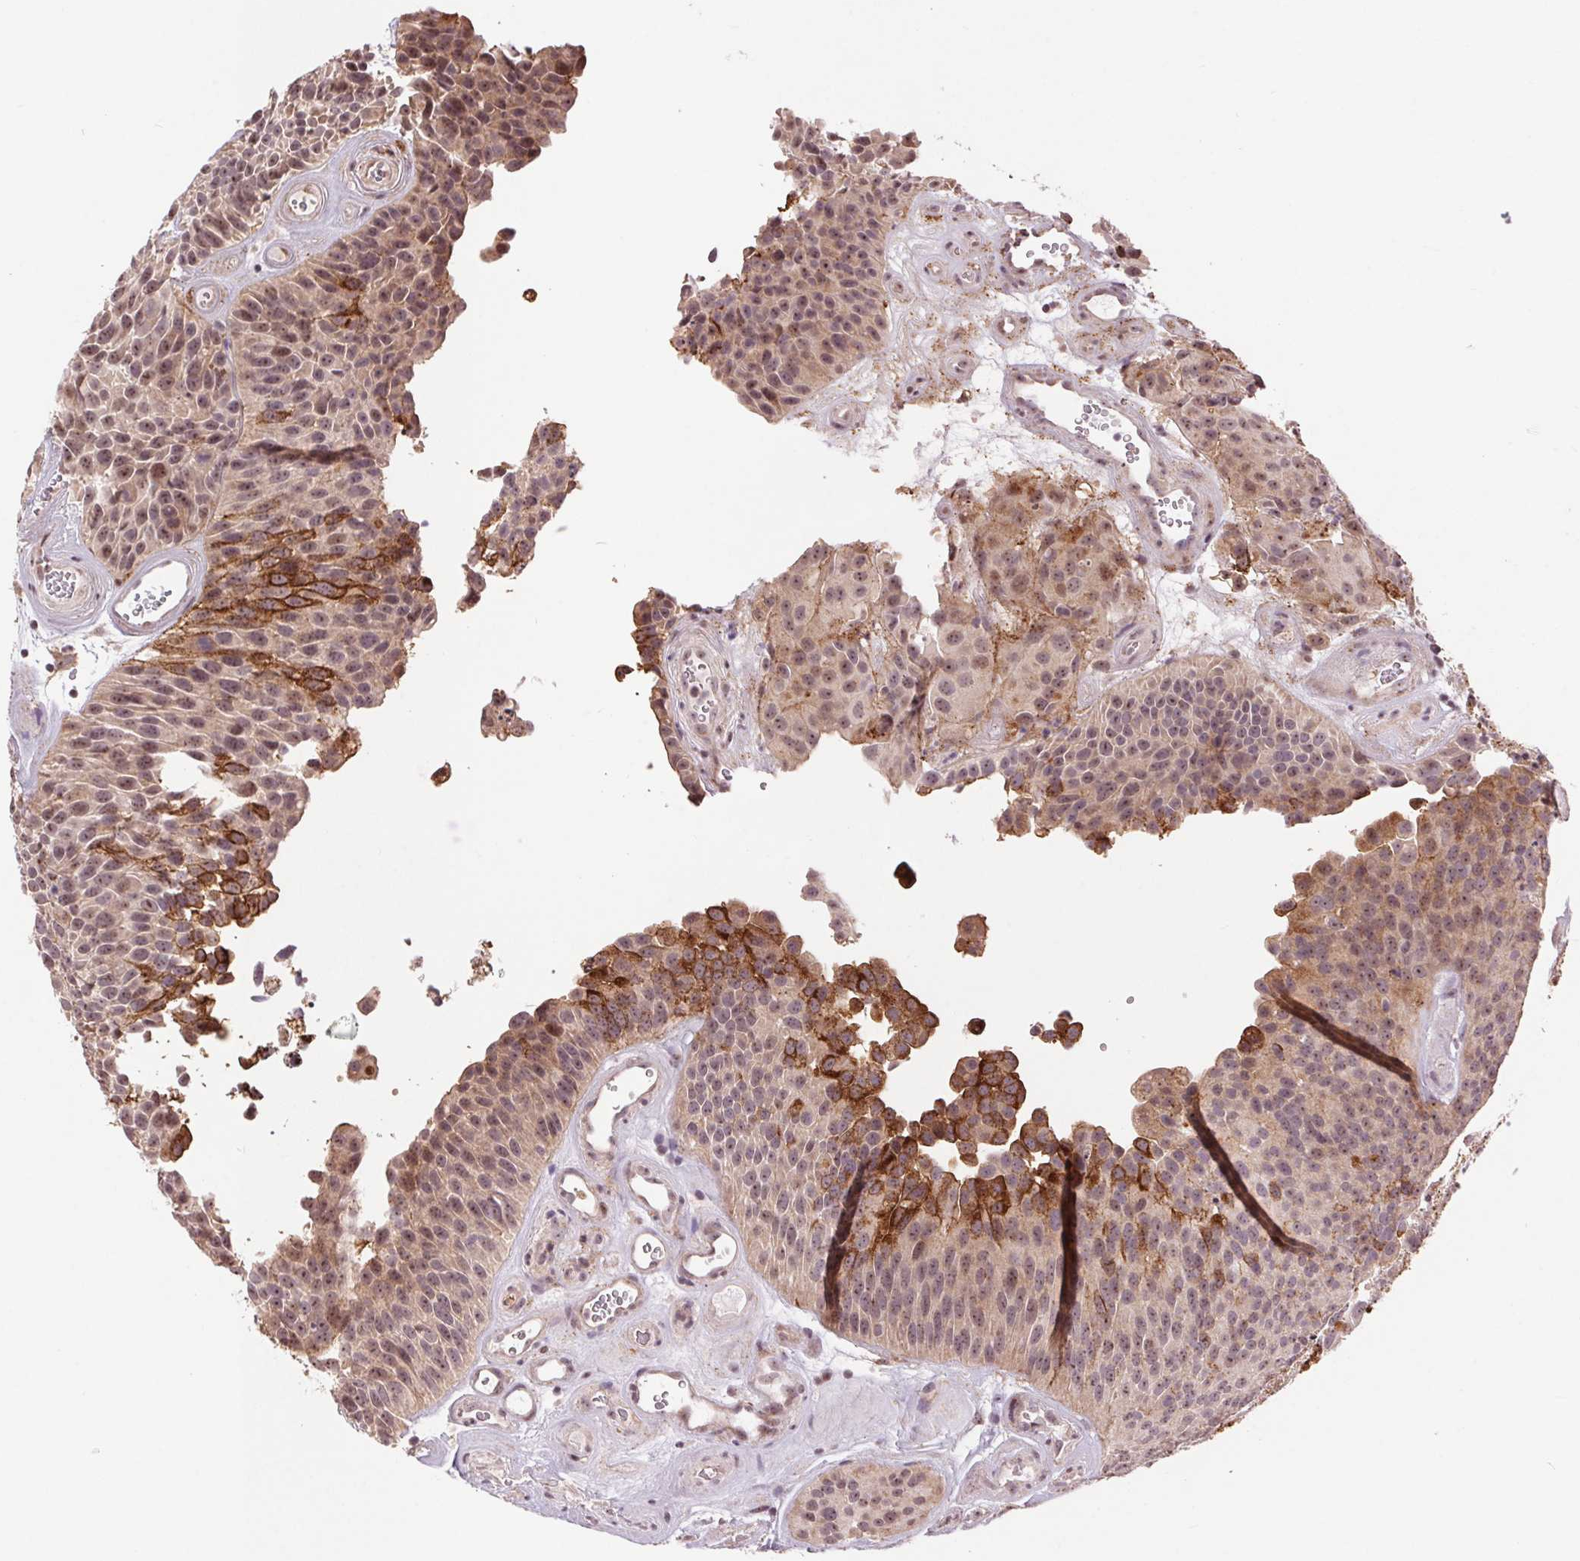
{"staining": {"intensity": "moderate", "quantity": "25%-75%", "location": "cytoplasmic/membranous,nuclear"}, "tissue": "urothelial cancer", "cell_type": "Tumor cells", "image_type": "cancer", "snomed": [{"axis": "morphology", "description": "Urothelial carcinoma, Low grade"}, {"axis": "topography", "description": "Urinary bladder"}], "caption": "Immunohistochemical staining of low-grade urothelial carcinoma exhibits medium levels of moderate cytoplasmic/membranous and nuclear staining in approximately 25%-75% of tumor cells. The staining was performed using DAB to visualize the protein expression in brown, while the nuclei were stained in blue with hematoxylin (Magnification: 20x).", "gene": "CHMP4B", "patient": {"sex": "male", "age": 76}}